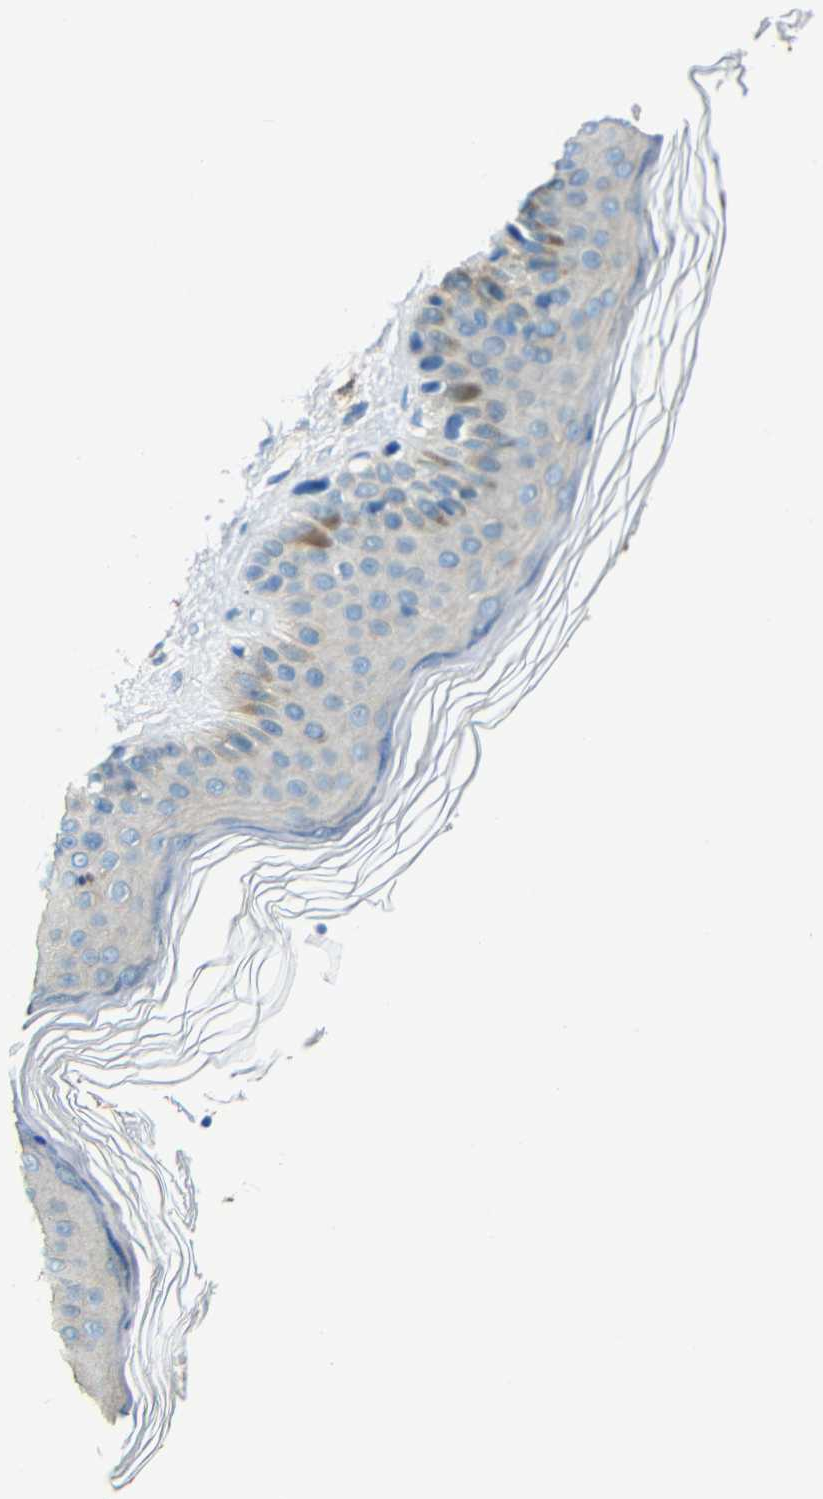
{"staining": {"intensity": "negative", "quantity": "none", "location": "none"}, "tissue": "skin", "cell_type": "Fibroblasts", "image_type": "normal", "snomed": [{"axis": "morphology", "description": "Normal tissue, NOS"}, {"axis": "topography", "description": "Skin"}], "caption": "Immunohistochemistry of unremarkable human skin demonstrates no positivity in fibroblasts. (Brightfield microscopy of DAB IHC at high magnification).", "gene": "CYP26B1", "patient": {"sex": "male", "age": 71}}